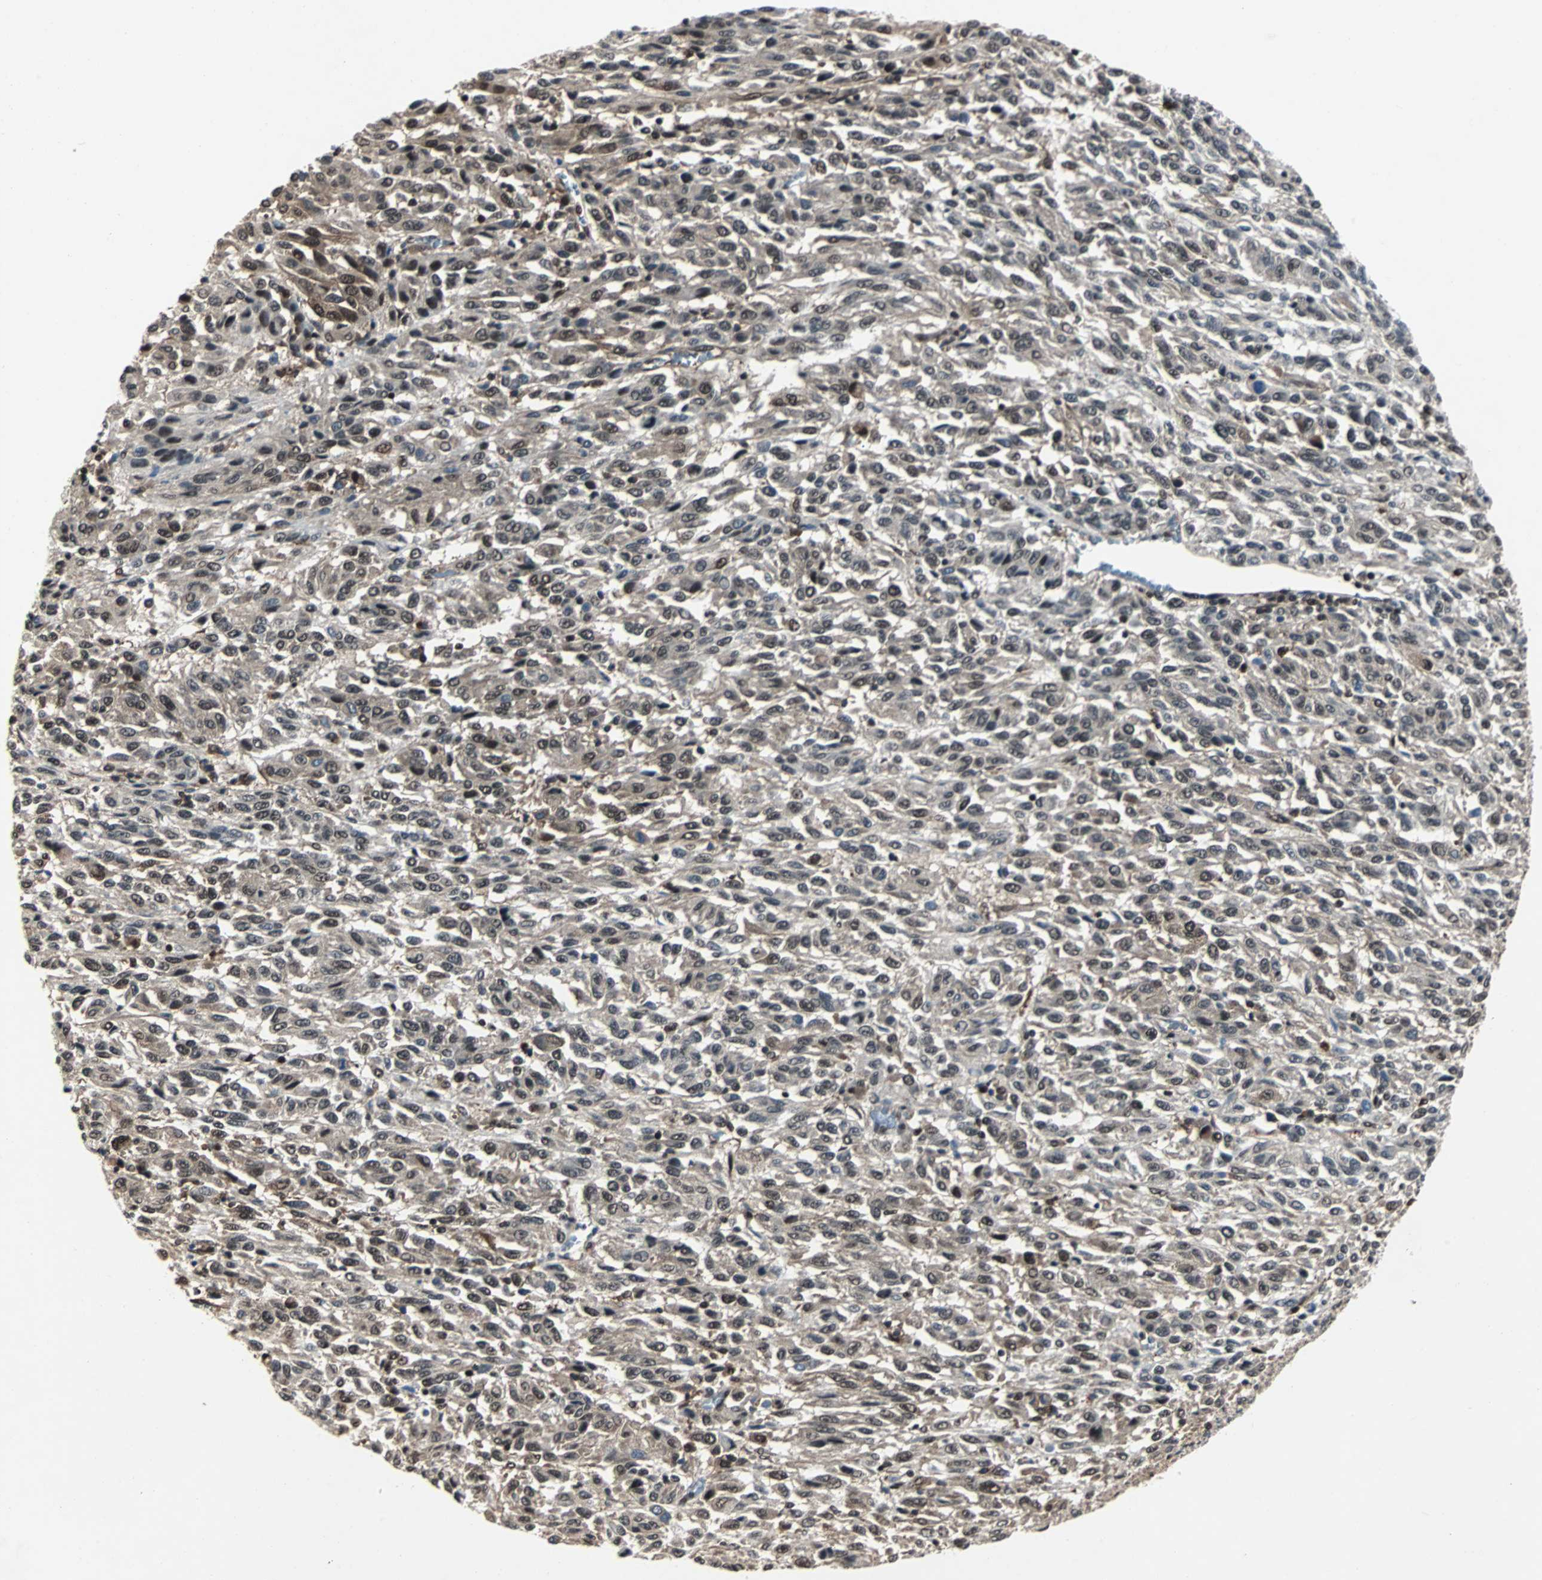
{"staining": {"intensity": "moderate", "quantity": "25%-75%", "location": "cytoplasmic/membranous,nuclear"}, "tissue": "melanoma", "cell_type": "Tumor cells", "image_type": "cancer", "snomed": [{"axis": "morphology", "description": "Malignant melanoma, Metastatic site"}, {"axis": "topography", "description": "Lung"}], "caption": "Brown immunohistochemical staining in malignant melanoma (metastatic site) reveals moderate cytoplasmic/membranous and nuclear expression in approximately 25%-75% of tumor cells. (DAB = brown stain, brightfield microscopy at high magnification).", "gene": "ACLY", "patient": {"sex": "male", "age": 64}}